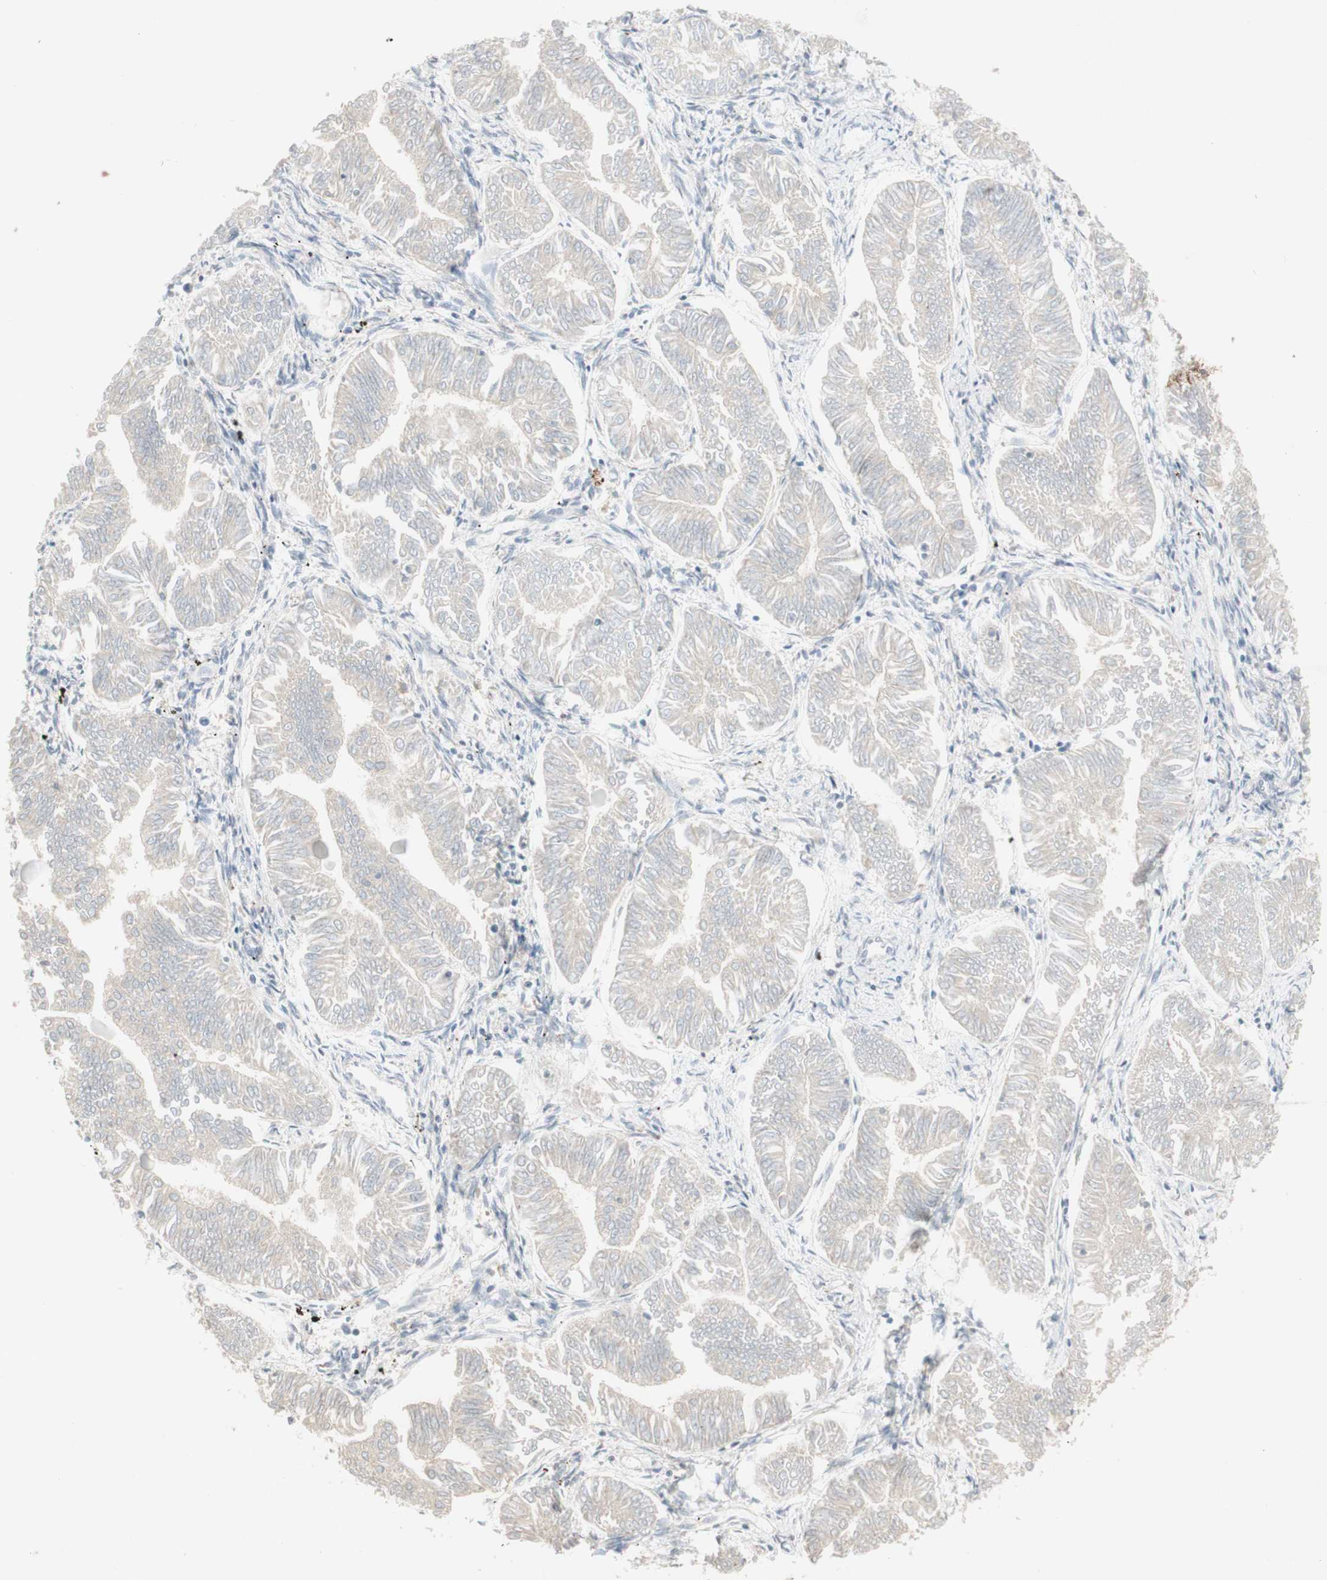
{"staining": {"intensity": "negative", "quantity": "none", "location": "none"}, "tissue": "endometrial cancer", "cell_type": "Tumor cells", "image_type": "cancer", "snomed": [{"axis": "morphology", "description": "Adenocarcinoma, NOS"}, {"axis": "topography", "description": "Endometrium"}], "caption": "This is a histopathology image of immunohistochemistry (IHC) staining of adenocarcinoma (endometrial), which shows no expression in tumor cells. The staining was performed using DAB to visualize the protein expression in brown, while the nuclei were stained in blue with hematoxylin (Magnification: 20x).", "gene": "ATP6V1B1", "patient": {"sex": "female", "age": 53}}